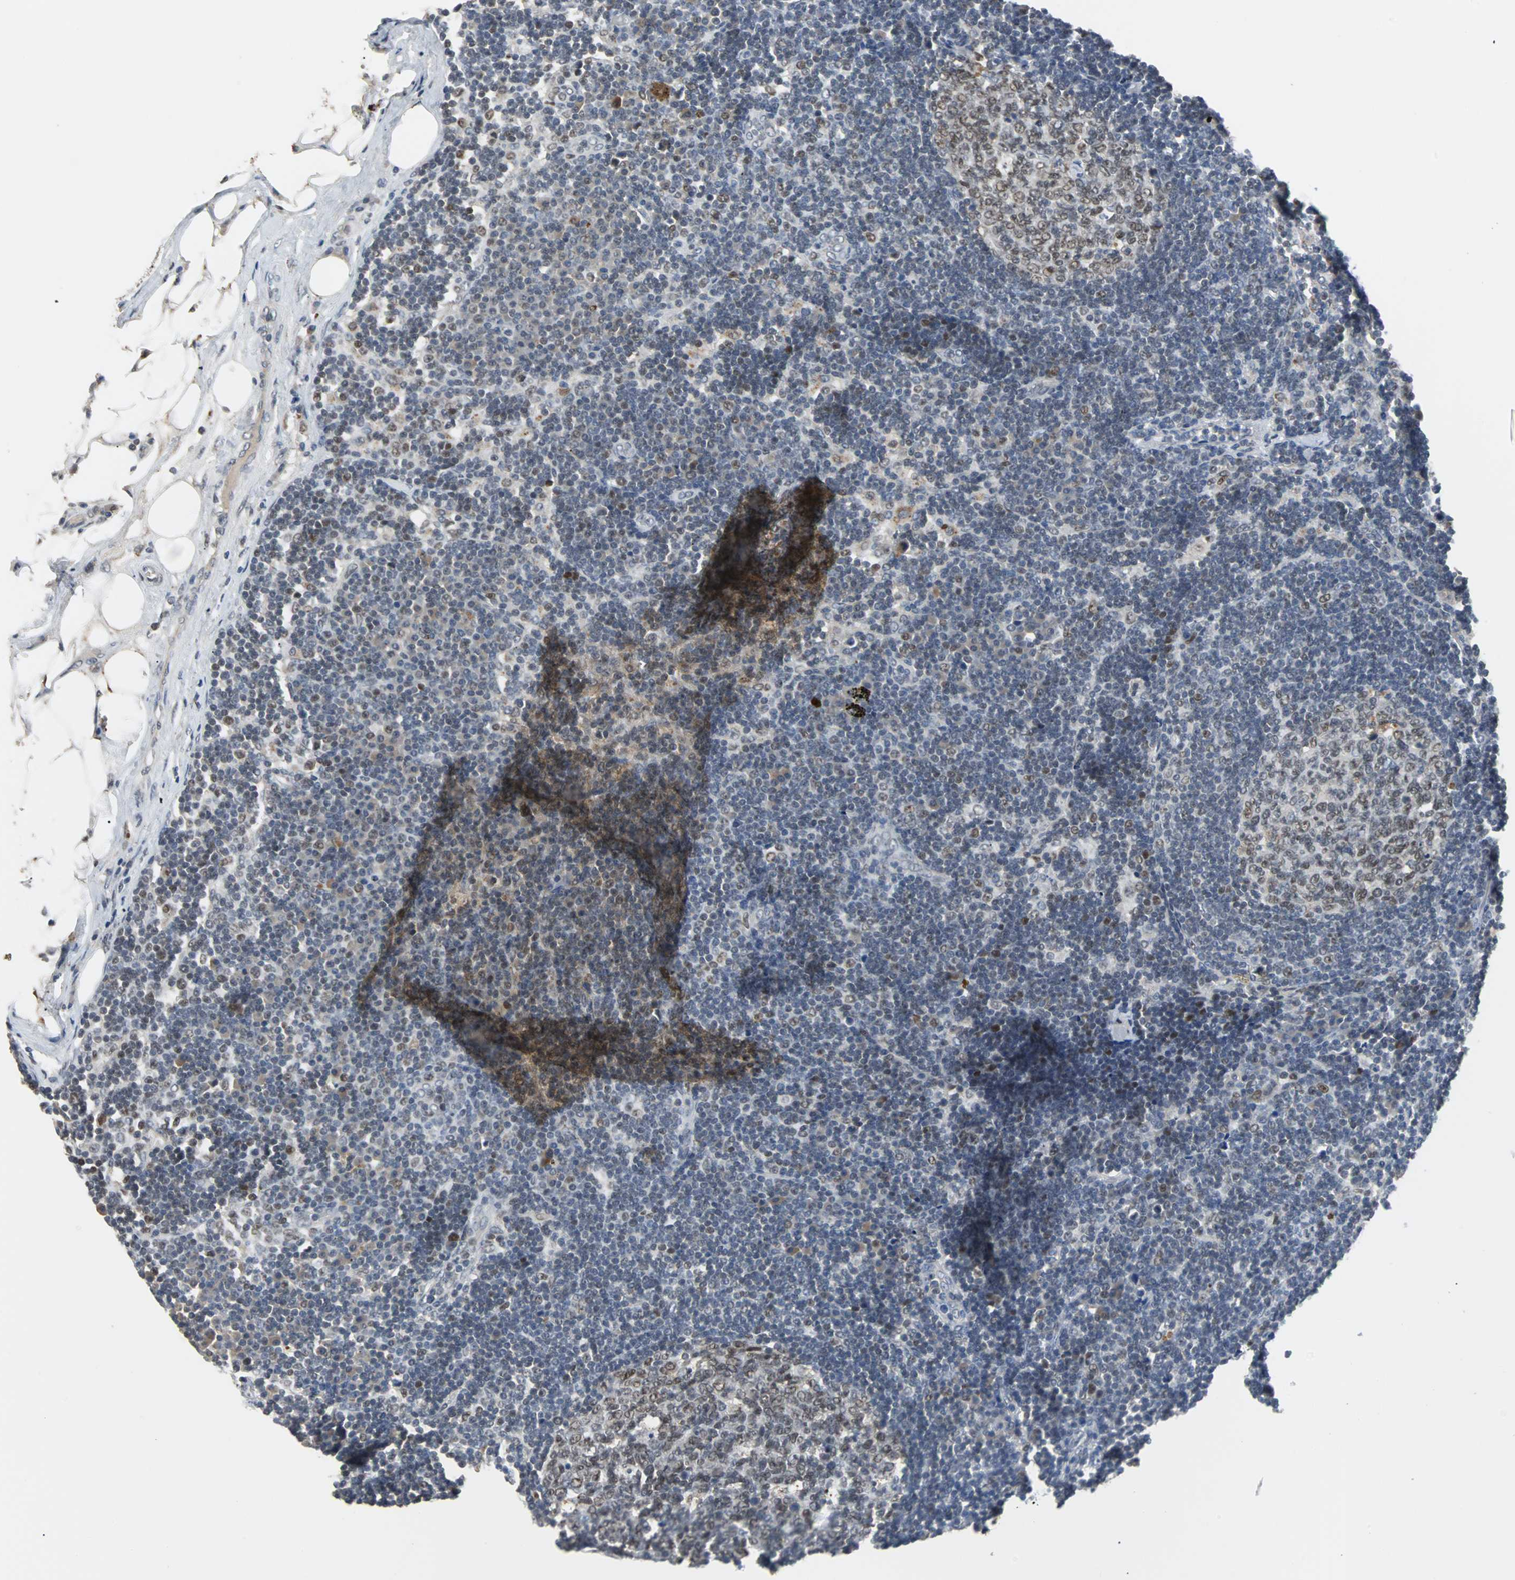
{"staining": {"intensity": "moderate", "quantity": ">75%", "location": "nuclear"}, "tissue": "lymph node", "cell_type": "Germinal center cells", "image_type": "normal", "snomed": [{"axis": "morphology", "description": "Normal tissue, NOS"}, {"axis": "morphology", "description": "Squamous cell carcinoma, metastatic, NOS"}, {"axis": "topography", "description": "Lymph node"}], "caption": "Lymph node stained with immunohistochemistry demonstrates moderate nuclear staining in approximately >75% of germinal center cells.", "gene": "HLX", "patient": {"sex": "female", "age": 53}}